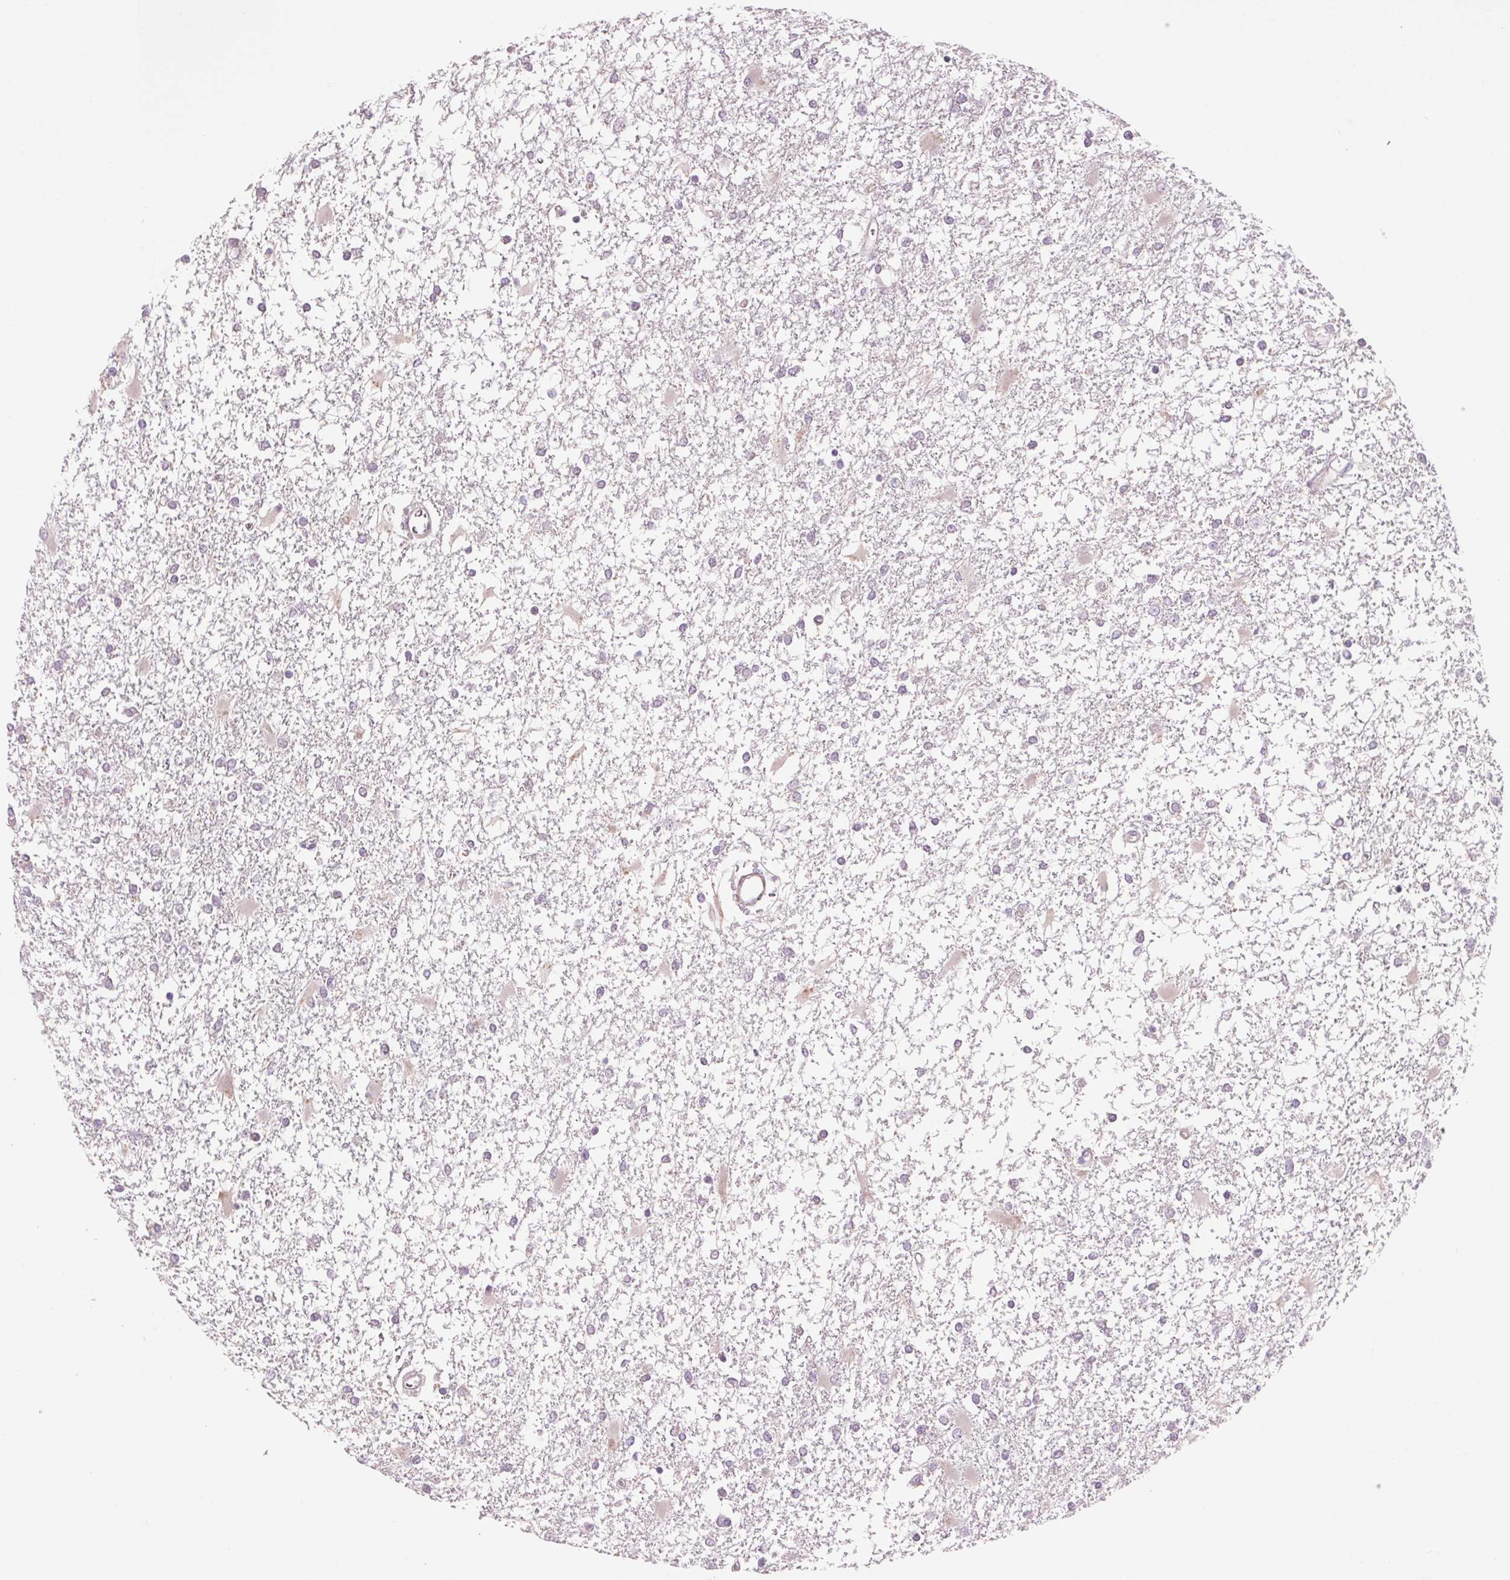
{"staining": {"intensity": "negative", "quantity": "none", "location": "none"}, "tissue": "glioma", "cell_type": "Tumor cells", "image_type": "cancer", "snomed": [{"axis": "morphology", "description": "Glioma, malignant, High grade"}, {"axis": "topography", "description": "Cerebral cortex"}], "caption": "This is an IHC histopathology image of glioma. There is no staining in tumor cells.", "gene": "HHLA2", "patient": {"sex": "male", "age": 79}}